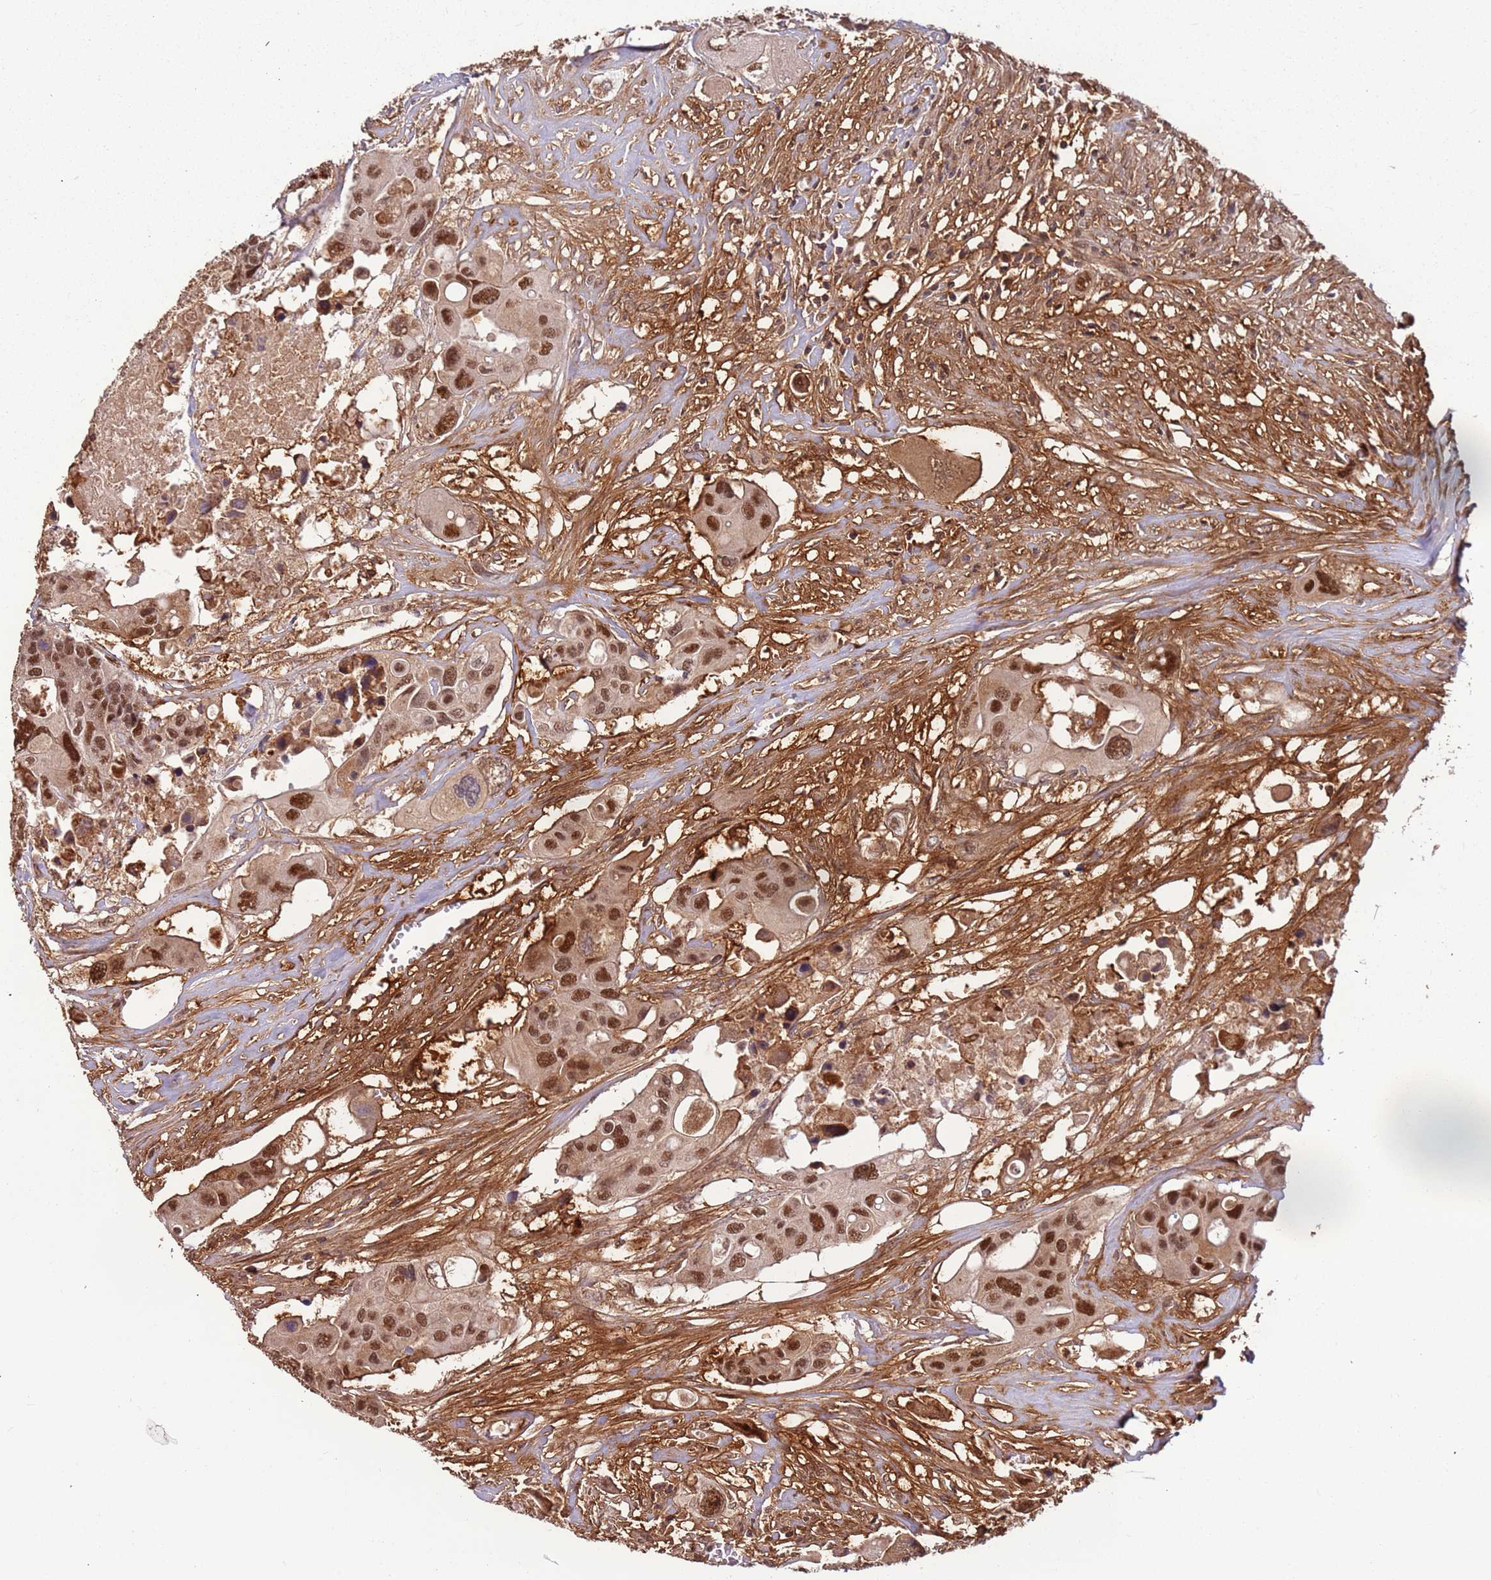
{"staining": {"intensity": "moderate", "quantity": ">75%", "location": "nuclear"}, "tissue": "colorectal cancer", "cell_type": "Tumor cells", "image_type": "cancer", "snomed": [{"axis": "morphology", "description": "Adenocarcinoma, NOS"}, {"axis": "topography", "description": "Colon"}], "caption": "Protein staining demonstrates moderate nuclear expression in approximately >75% of tumor cells in colorectal adenocarcinoma.", "gene": "POLR3H", "patient": {"sex": "male", "age": 77}}